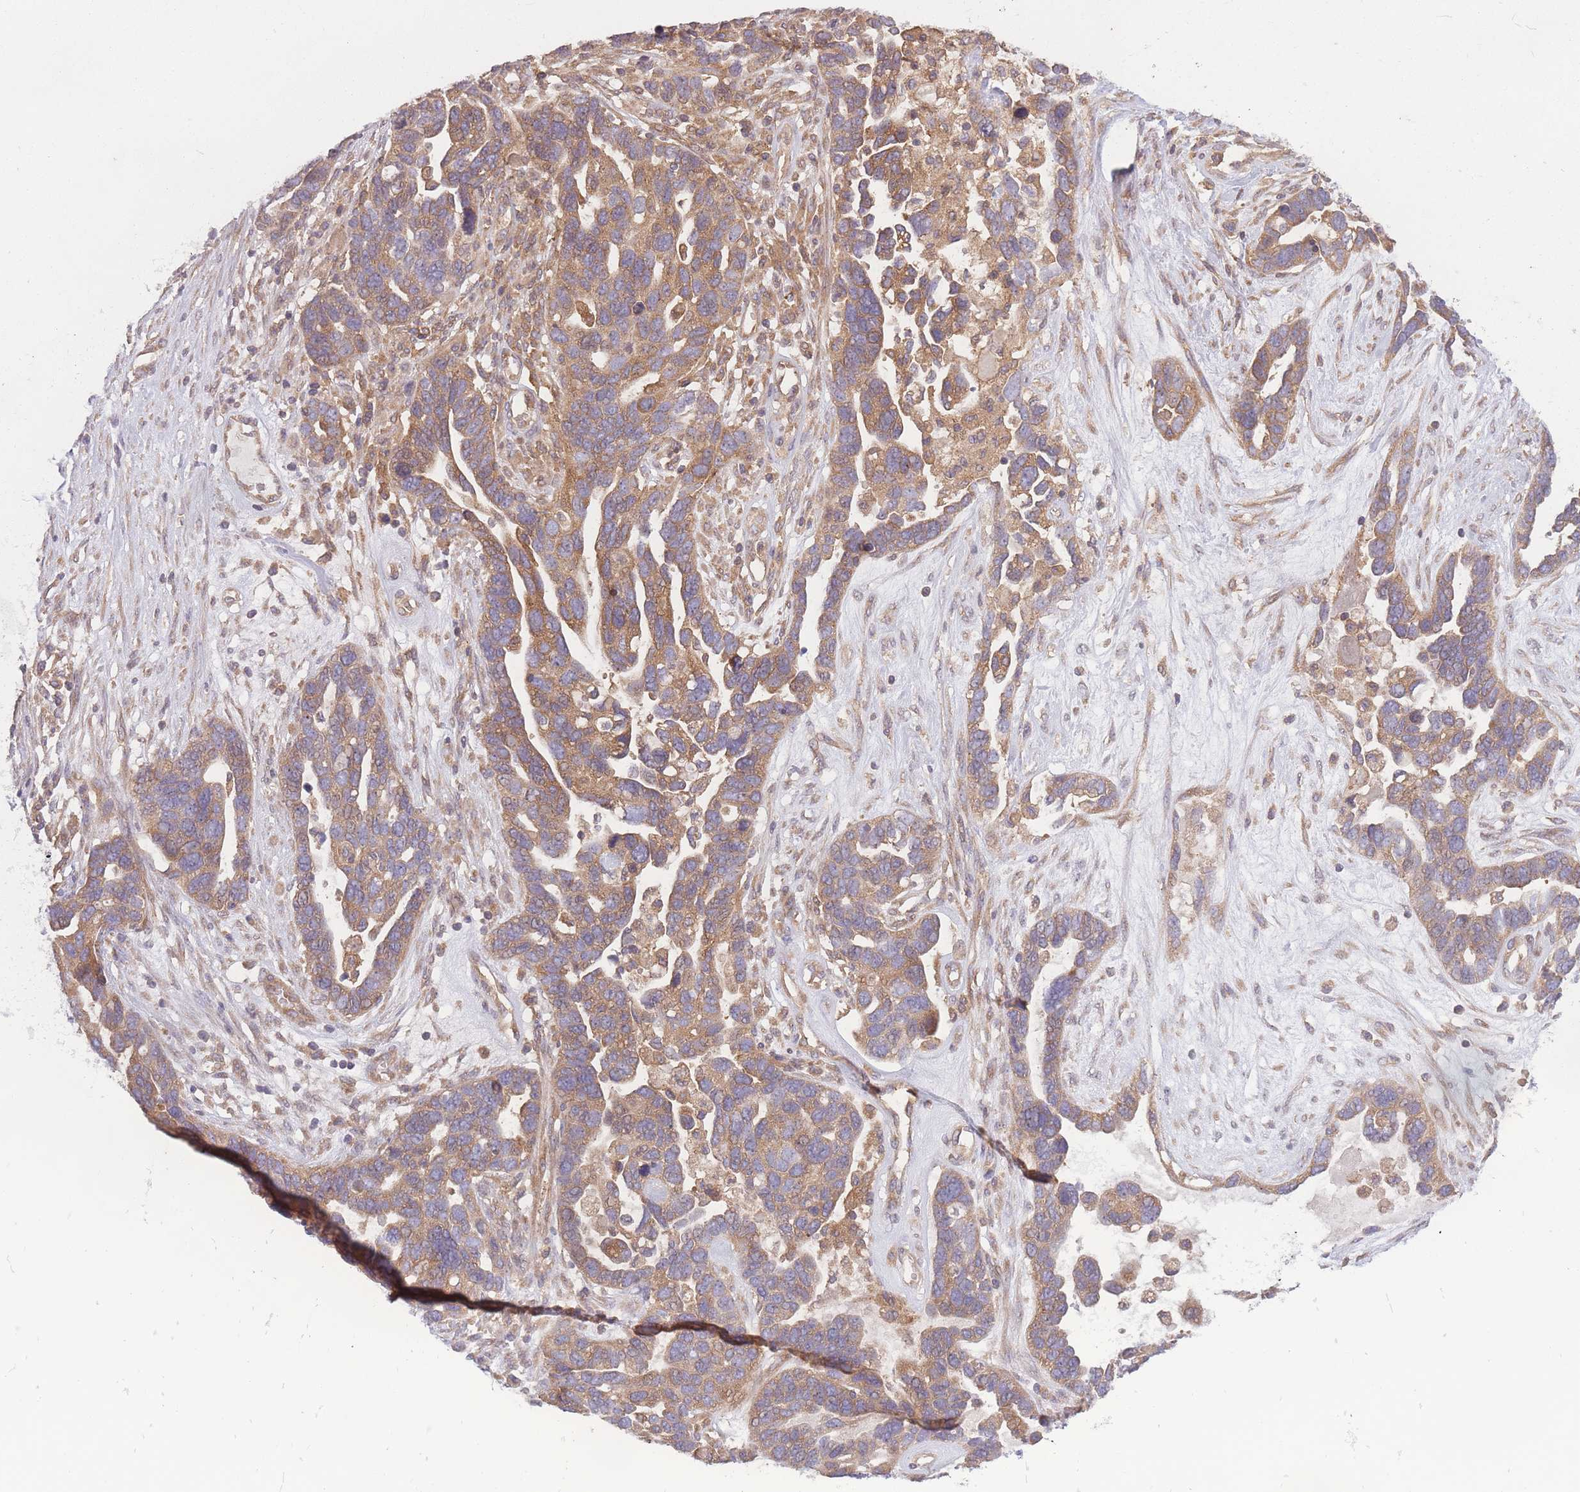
{"staining": {"intensity": "moderate", "quantity": ">75%", "location": "cytoplasmic/membranous"}, "tissue": "ovarian cancer", "cell_type": "Tumor cells", "image_type": "cancer", "snomed": [{"axis": "morphology", "description": "Cystadenocarcinoma, serous, NOS"}, {"axis": "topography", "description": "Ovary"}], "caption": "Ovarian cancer (serous cystadenocarcinoma) tissue exhibits moderate cytoplasmic/membranous expression in approximately >75% of tumor cells, visualized by immunohistochemistry. (DAB (3,3'-diaminobenzidine) IHC with brightfield microscopy, high magnification).", "gene": "WASHC2A", "patient": {"sex": "female", "age": 54}}